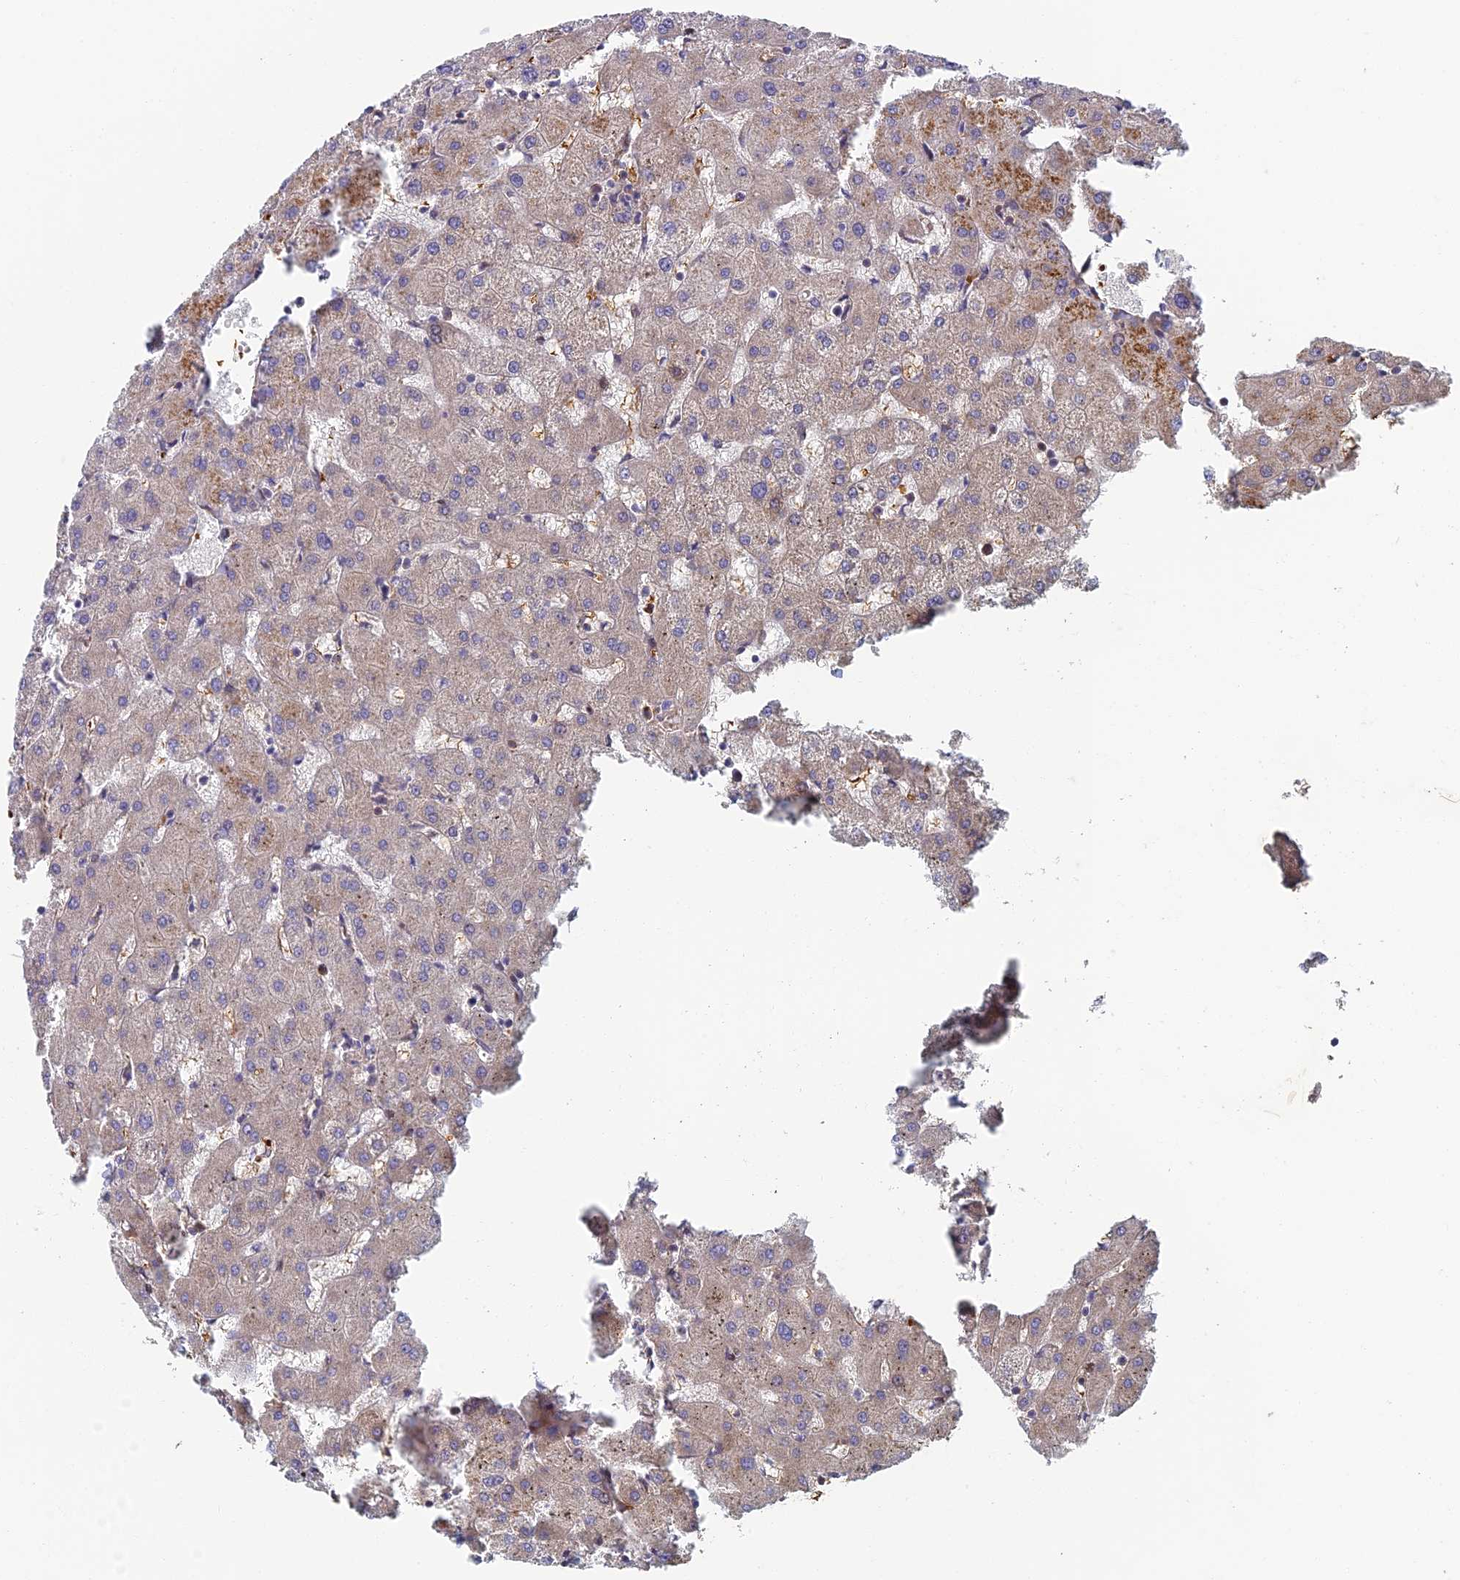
{"staining": {"intensity": "negative", "quantity": "none", "location": "none"}, "tissue": "liver", "cell_type": "Cholangiocytes", "image_type": "normal", "snomed": [{"axis": "morphology", "description": "Normal tissue, NOS"}, {"axis": "topography", "description": "Liver"}], "caption": "Image shows no protein positivity in cholangiocytes of benign liver. Brightfield microscopy of IHC stained with DAB (brown) and hematoxylin (blue), captured at high magnification.", "gene": "ABCB10", "patient": {"sex": "female", "age": 63}}